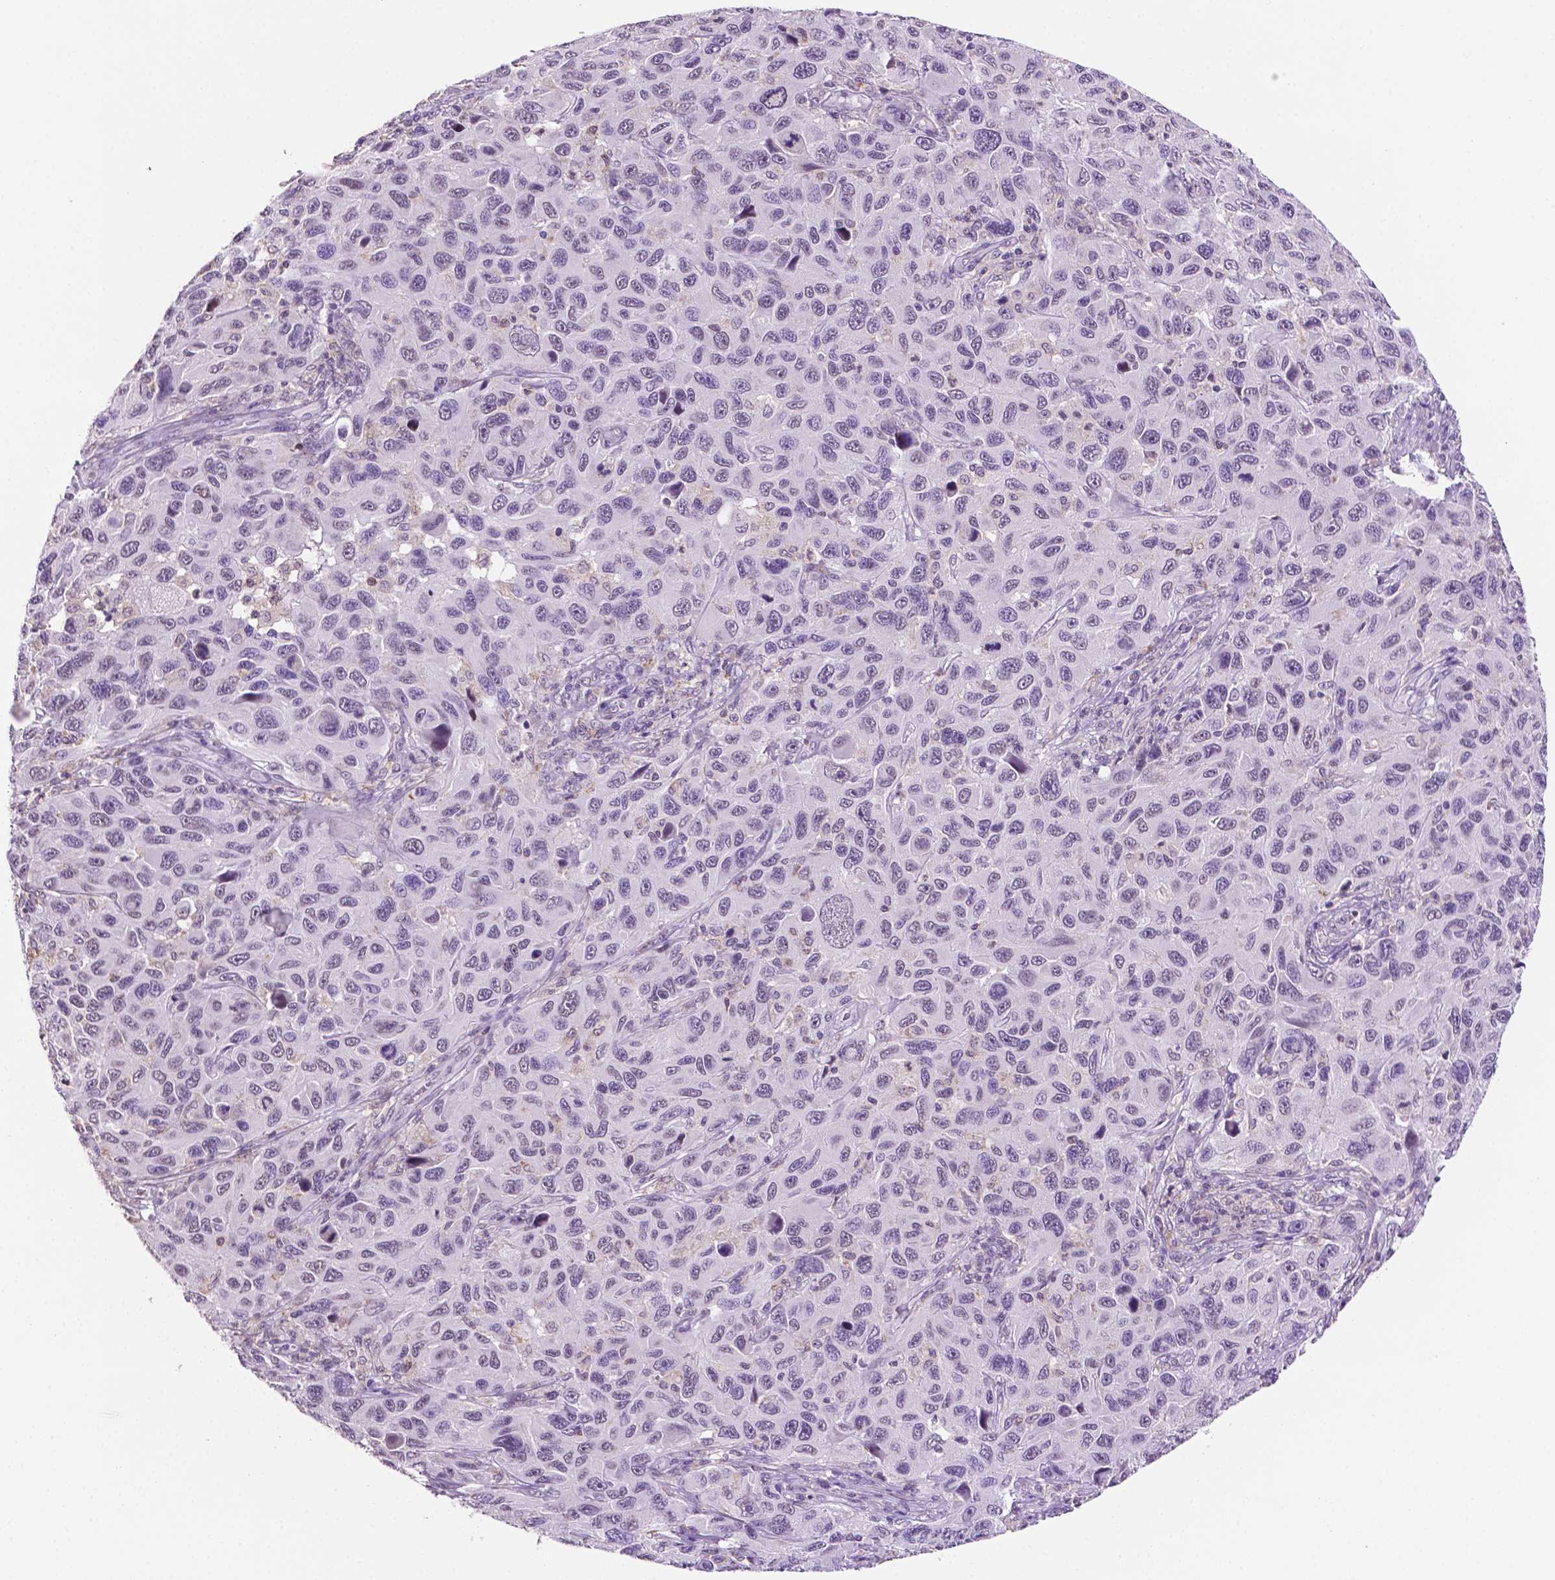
{"staining": {"intensity": "negative", "quantity": "none", "location": "none"}, "tissue": "melanoma", "cell_type": "Tumor cells", "image_type": "cancer", "snomed": [{"axis": "morphology", "description": "Malignant melanoma, NOS"}, {"axis": "topography", "description": "Skin"}], "caption": "An image of human melanoma is negative for staining in tumor cells.", "gene": "PTPN6", "patient": {"sex": "male", "age": 53}}